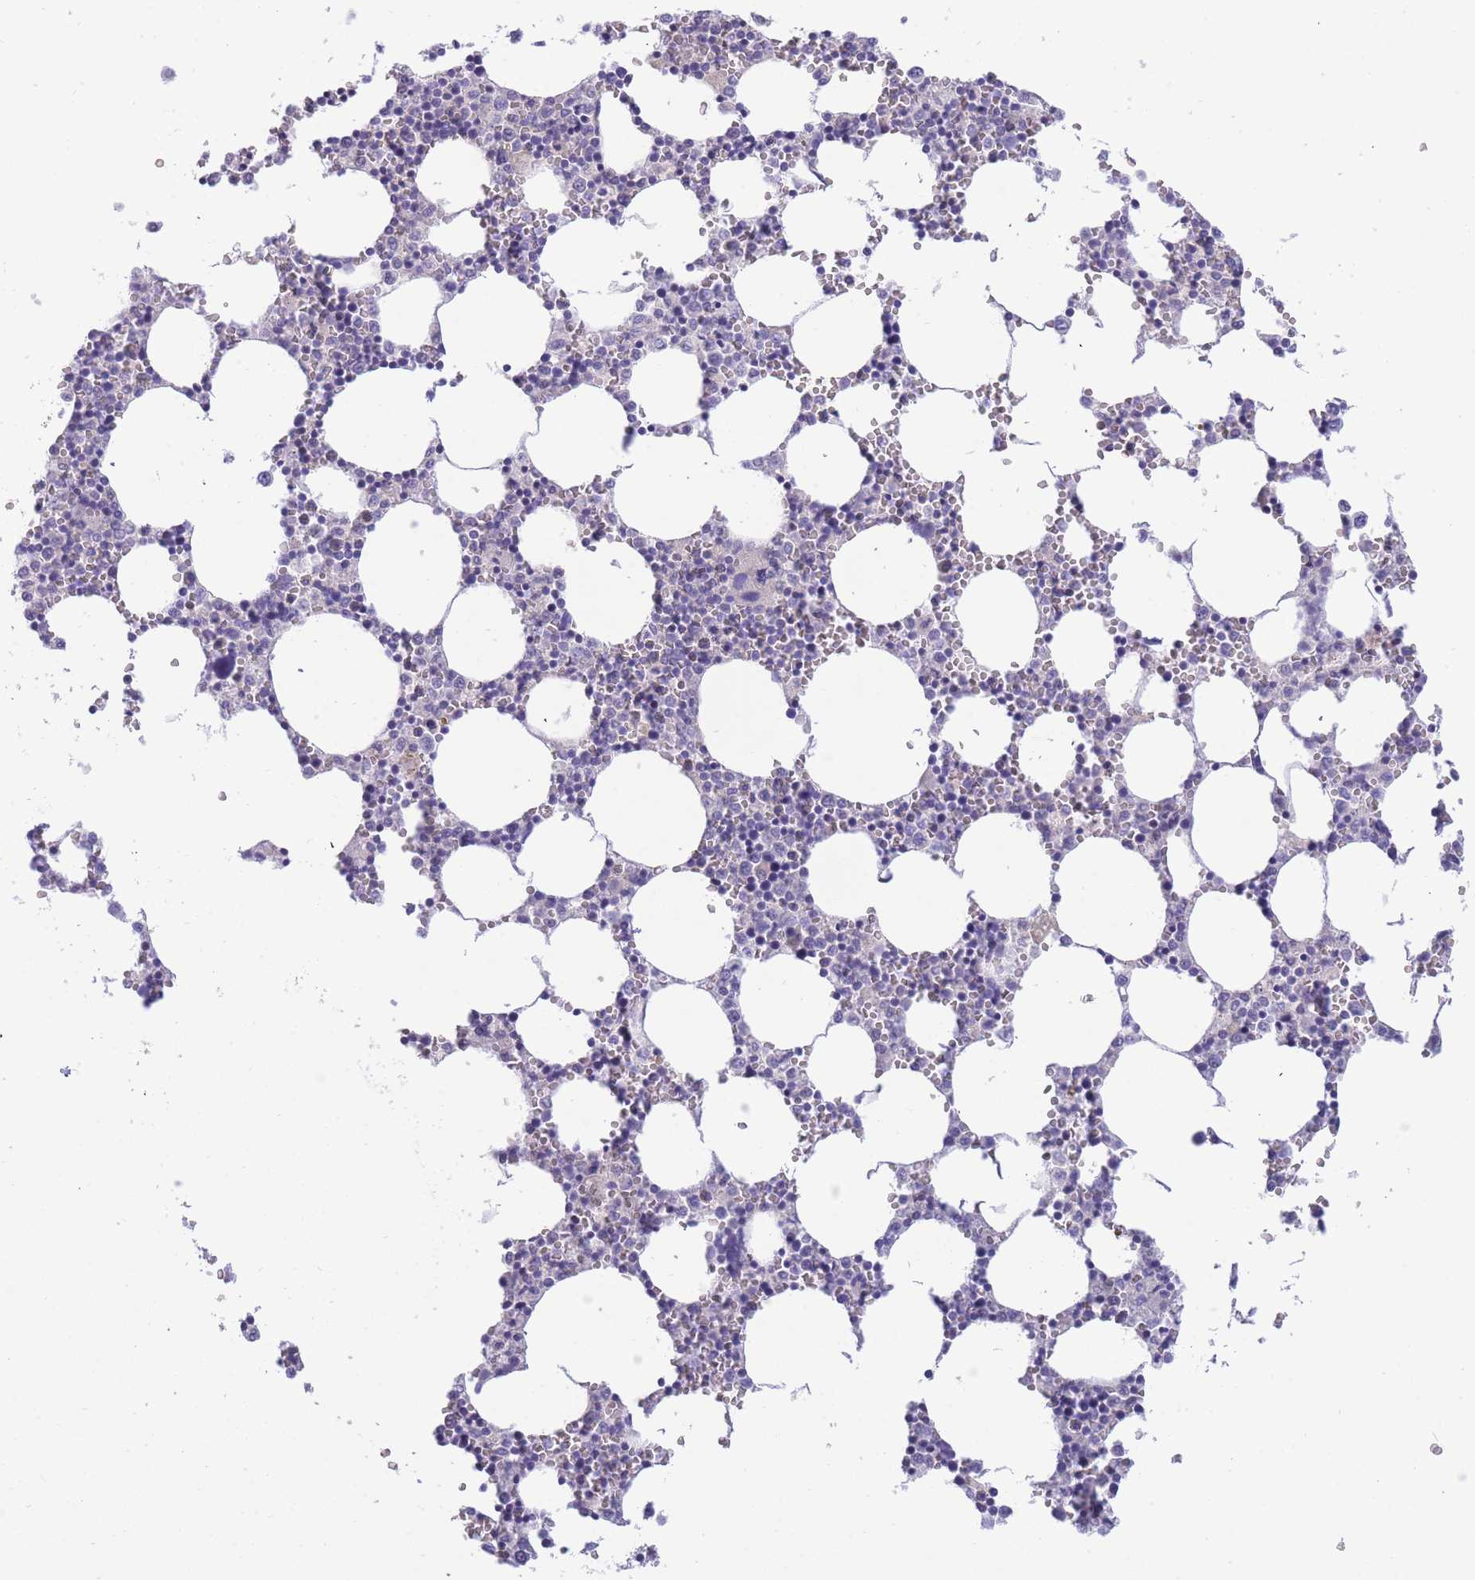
{"staining": {"intensity": "negative", "quantity": "none", "location": "none"}, "tissue": "bone marrow", "cell_type": "Hematopoietic cells", "image_type": "normal", "snomed": [{"axis": "morphology", "description": "Normal tissue, NOS"}, {"axis": "topography", "description": "Bone marrow"}], "caption": "The micrograph exhibits no staining of hematopoietic cells in unremarkable bone marrow.", "gene": "PRR23A", "patient": {"sex": "female", "age": 64}}